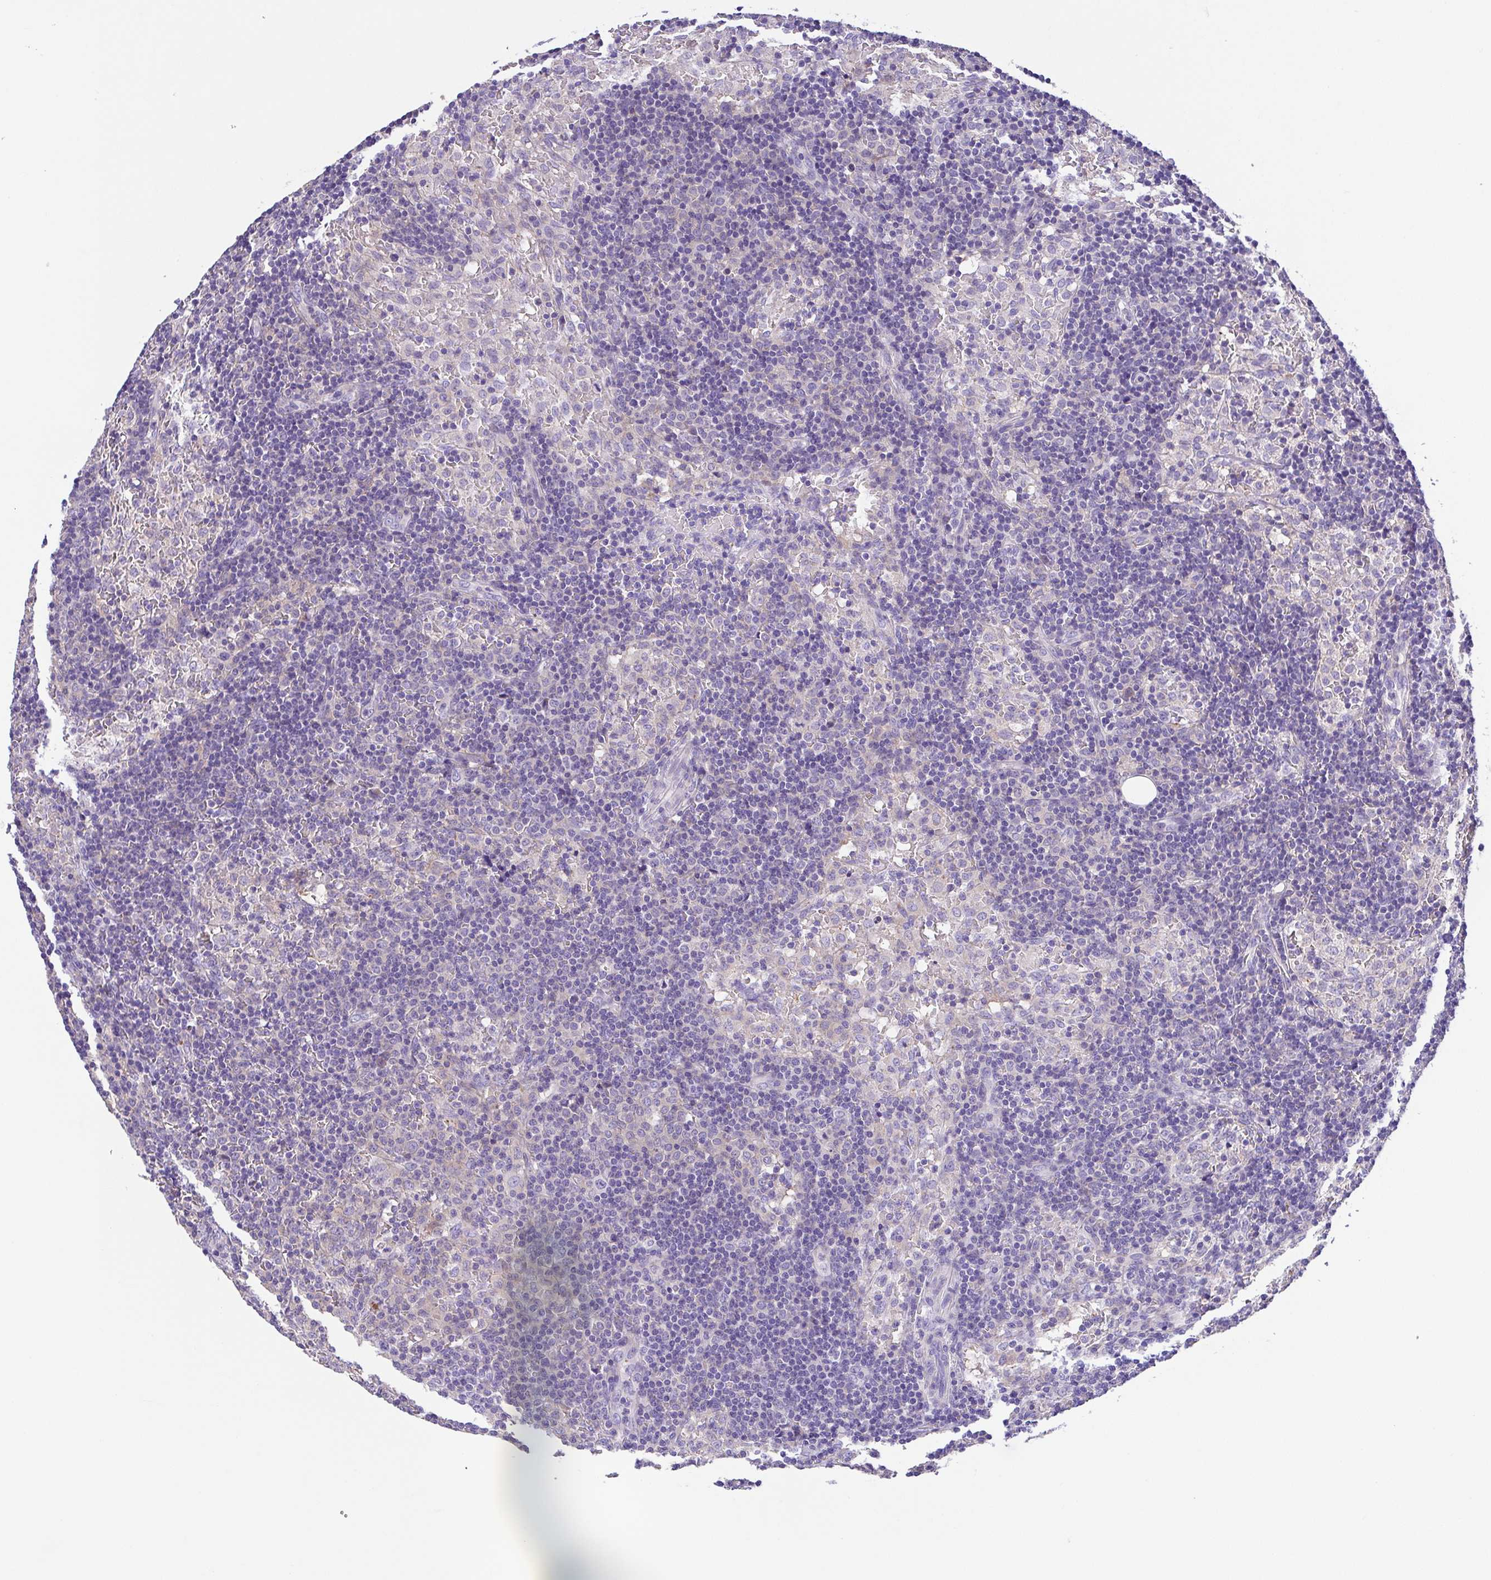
{"staining": {"intensity": "weak", "quantity": "<25%", "location": "cytoplasmic/membranous"}, "tissue": "lymph node", "cell_type": "Germinal center cells", "image_type": "normal", "snomed": [{"axis": "morphology", "description": "Normal tissue, NOS"}, {"axis": "topography", "description": "Lymph node"}], "caption": "Lymph node was stained to show a protein in brown. There is no significant staining in germinal center cells. Nuclei are stained in blue.", "gene": "PRR14L", "patient": {"sex": "female", "age": 41}}